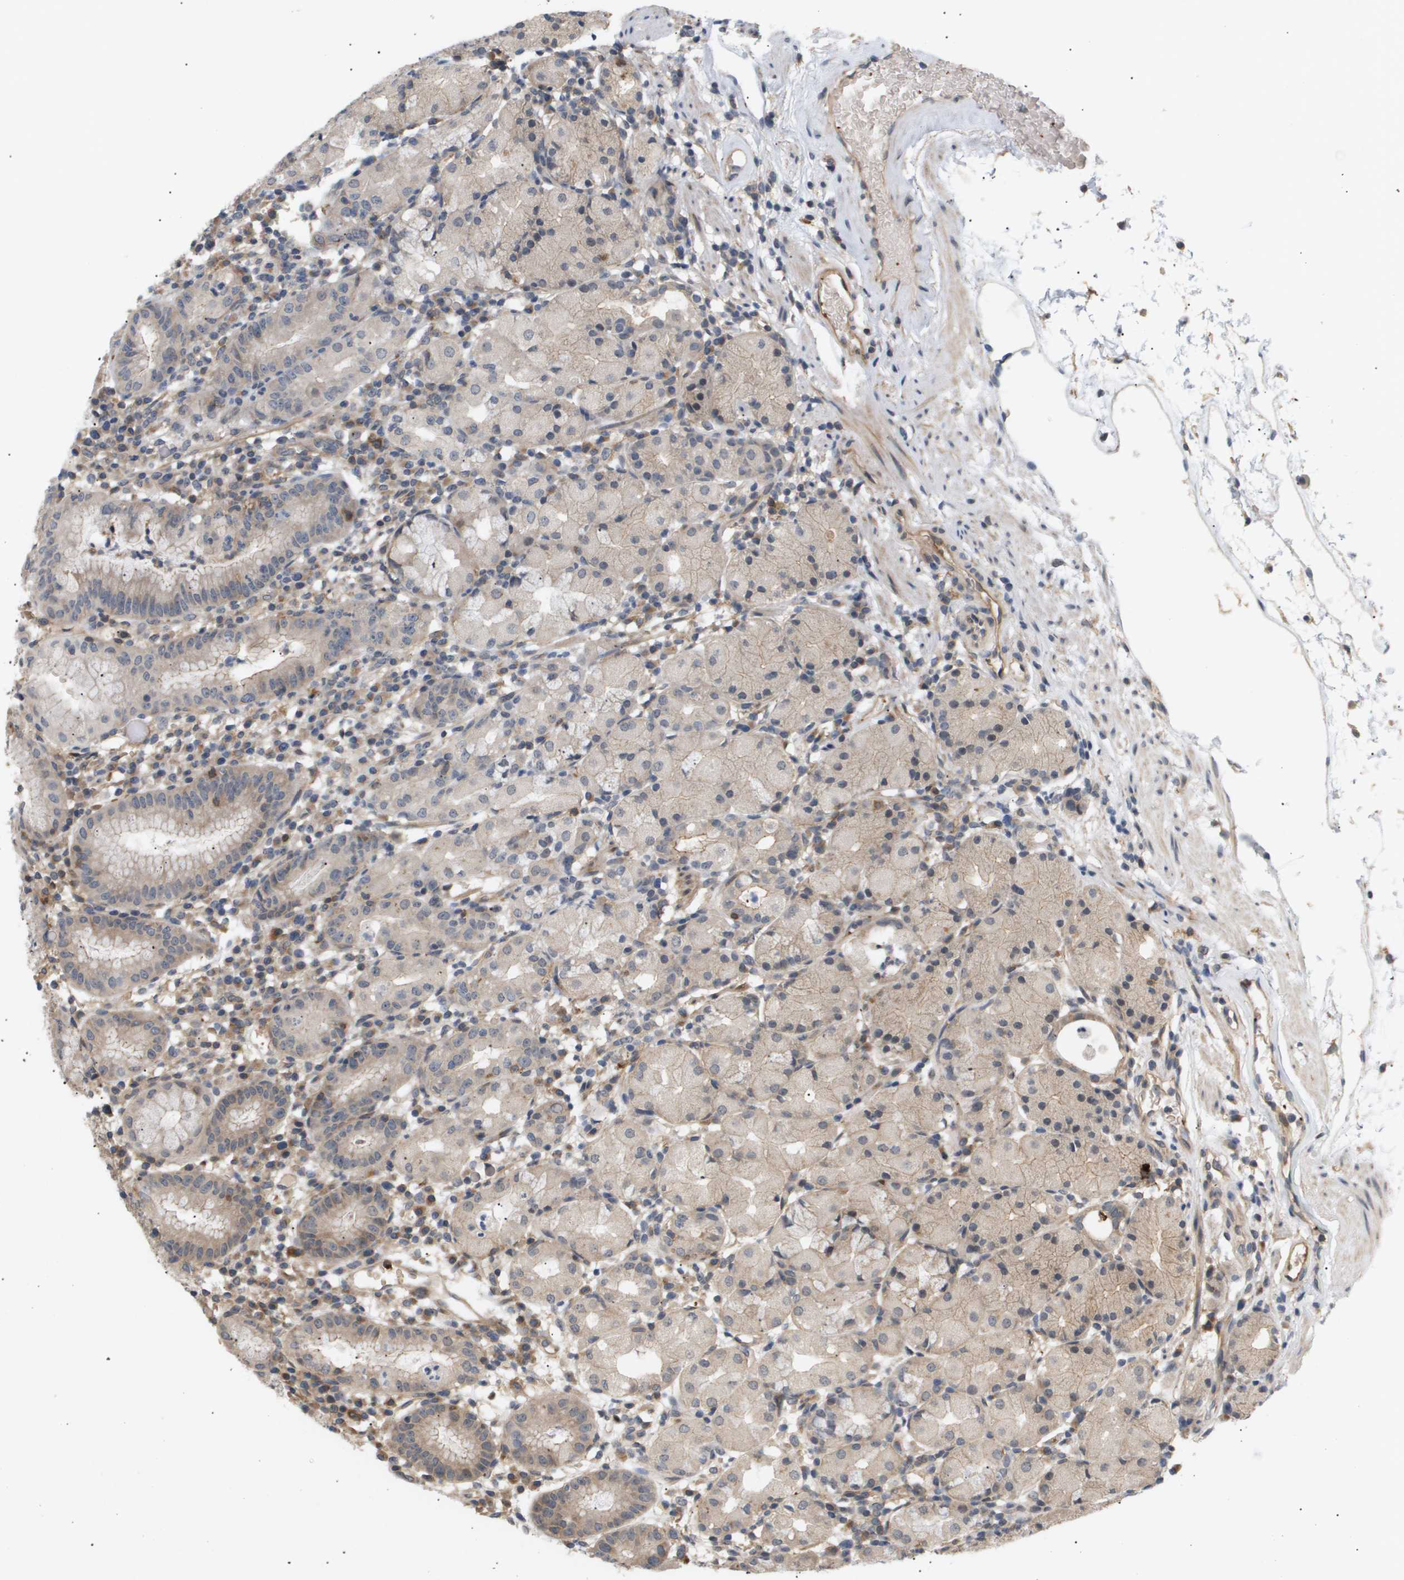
{"staining": {"intensity": "weak", "quantity": "25%-75%", "location": "cytoplasmic/membranous"}, "tissue": "stomach", "cell_type": "Glandular cells", "image_type": "normal", "snomed": [{"axis": "morphology", "description": "Normal tissue, NOS"}, {"axis": "topography", "description": "Stomach"}, {"axis": "topography", "description": "Stomach, lower"}], "caption": "Weak cytoplasmic/membranous staining is appreciated in approximately 25%-75% of glandular cells in unremarkable stomach.", "gene": "CORO2B", "patient": {"sex": "female", "age": 75}}